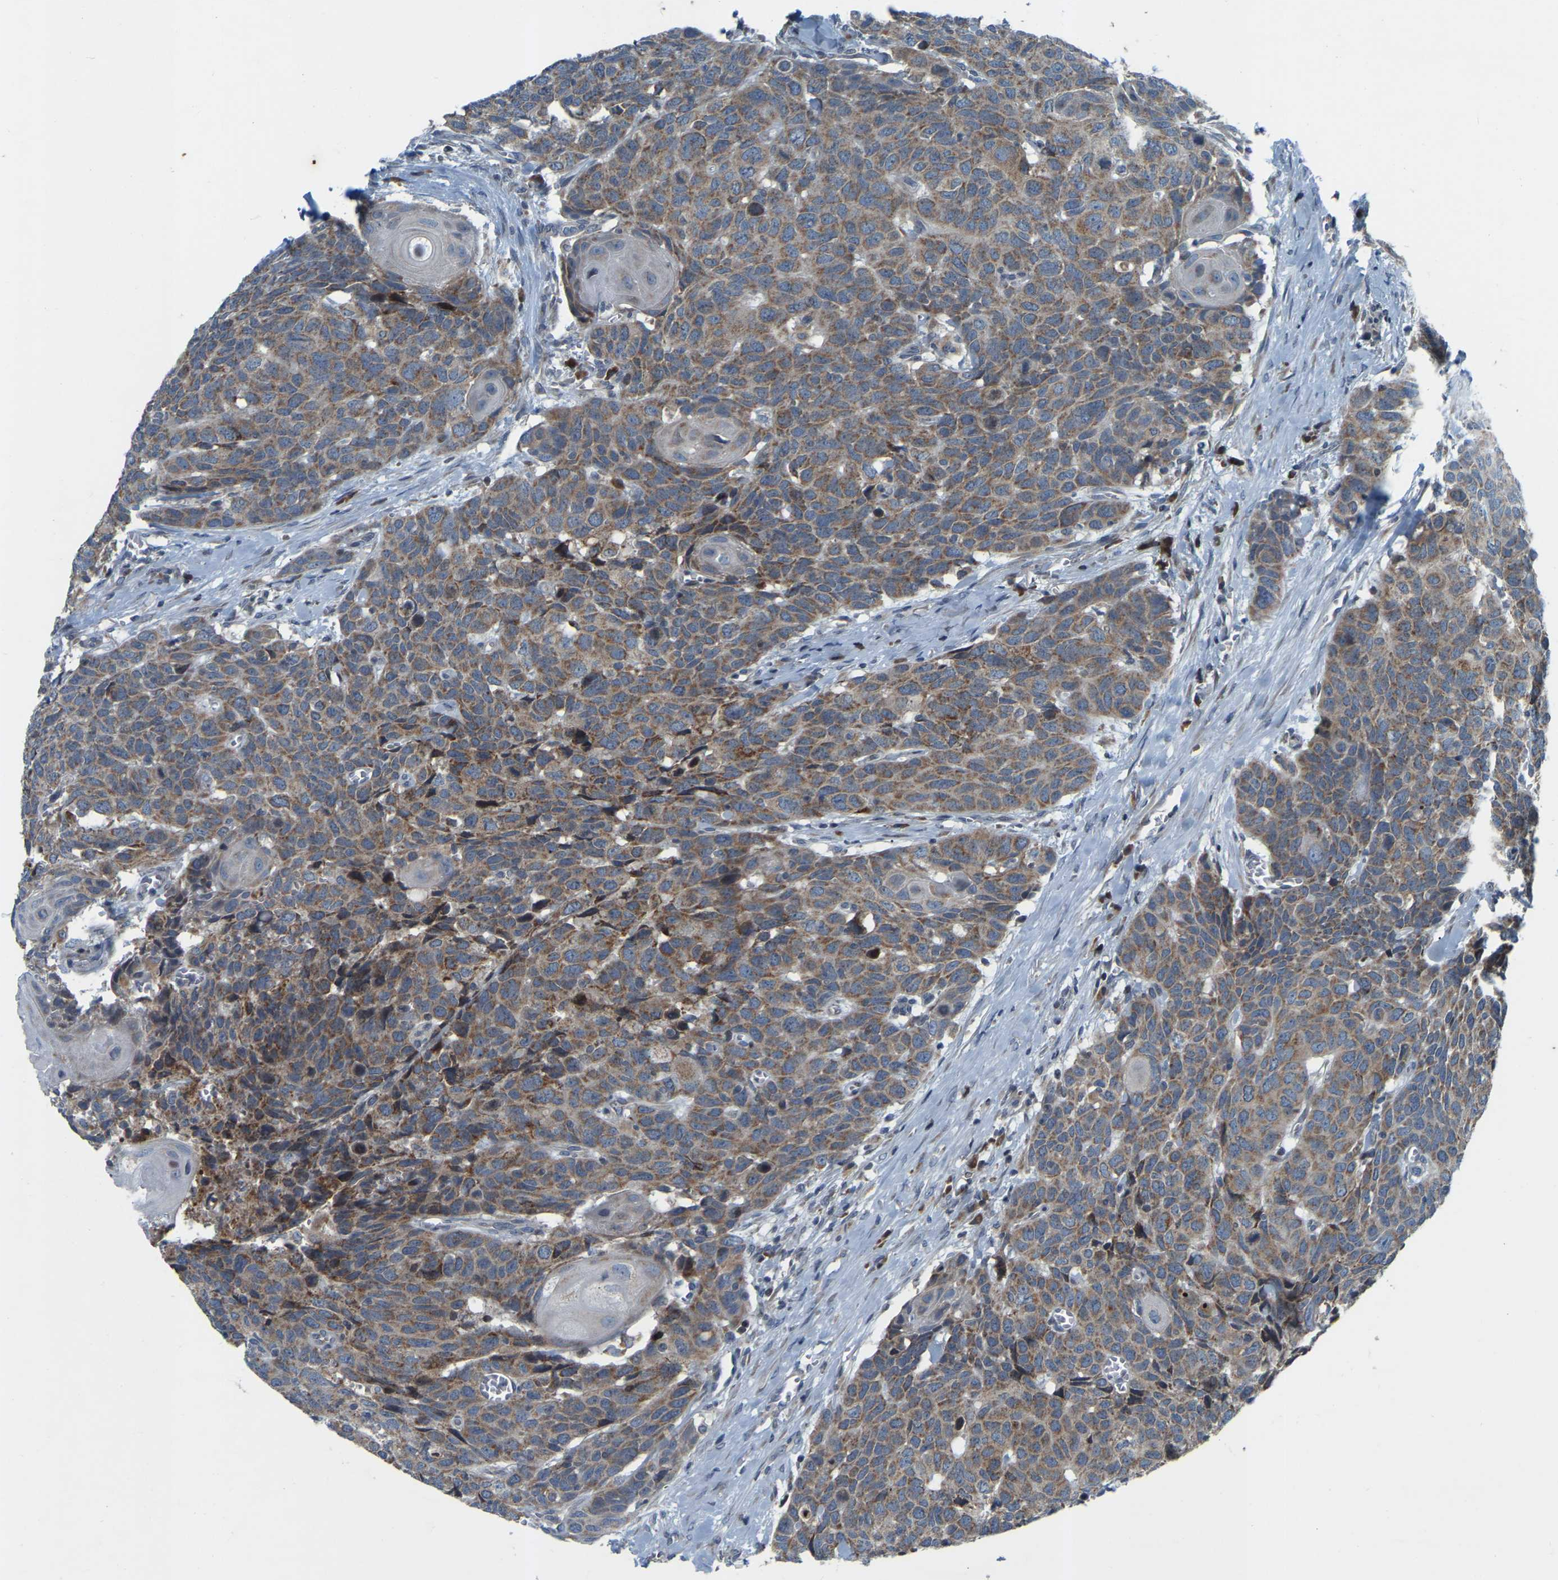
{"staining": {"intensity": "moderate", "quantity": ">75%", "location": "cytoplasmic/membranous"}, "tissue": "head and neck cancer", "cell_type": "Tumor cells", "image_type": "cancer", "snomed": [{"axis": "morphology", "description": "Squamous cell carcinoma, NOS"}, {"axis": "topography", "description": "Head-Neck"}], "caption": "Protein expression analysis of human head and neck cancer (squamous cell carcinoma) reveals moderate cytoplasmic/membranous staining in approximately >75% of tumor cells. (IHC, brightfield microscopy, high magnification).", "gene": "PARL", "patient": {"sex": "male", "age": 66}}